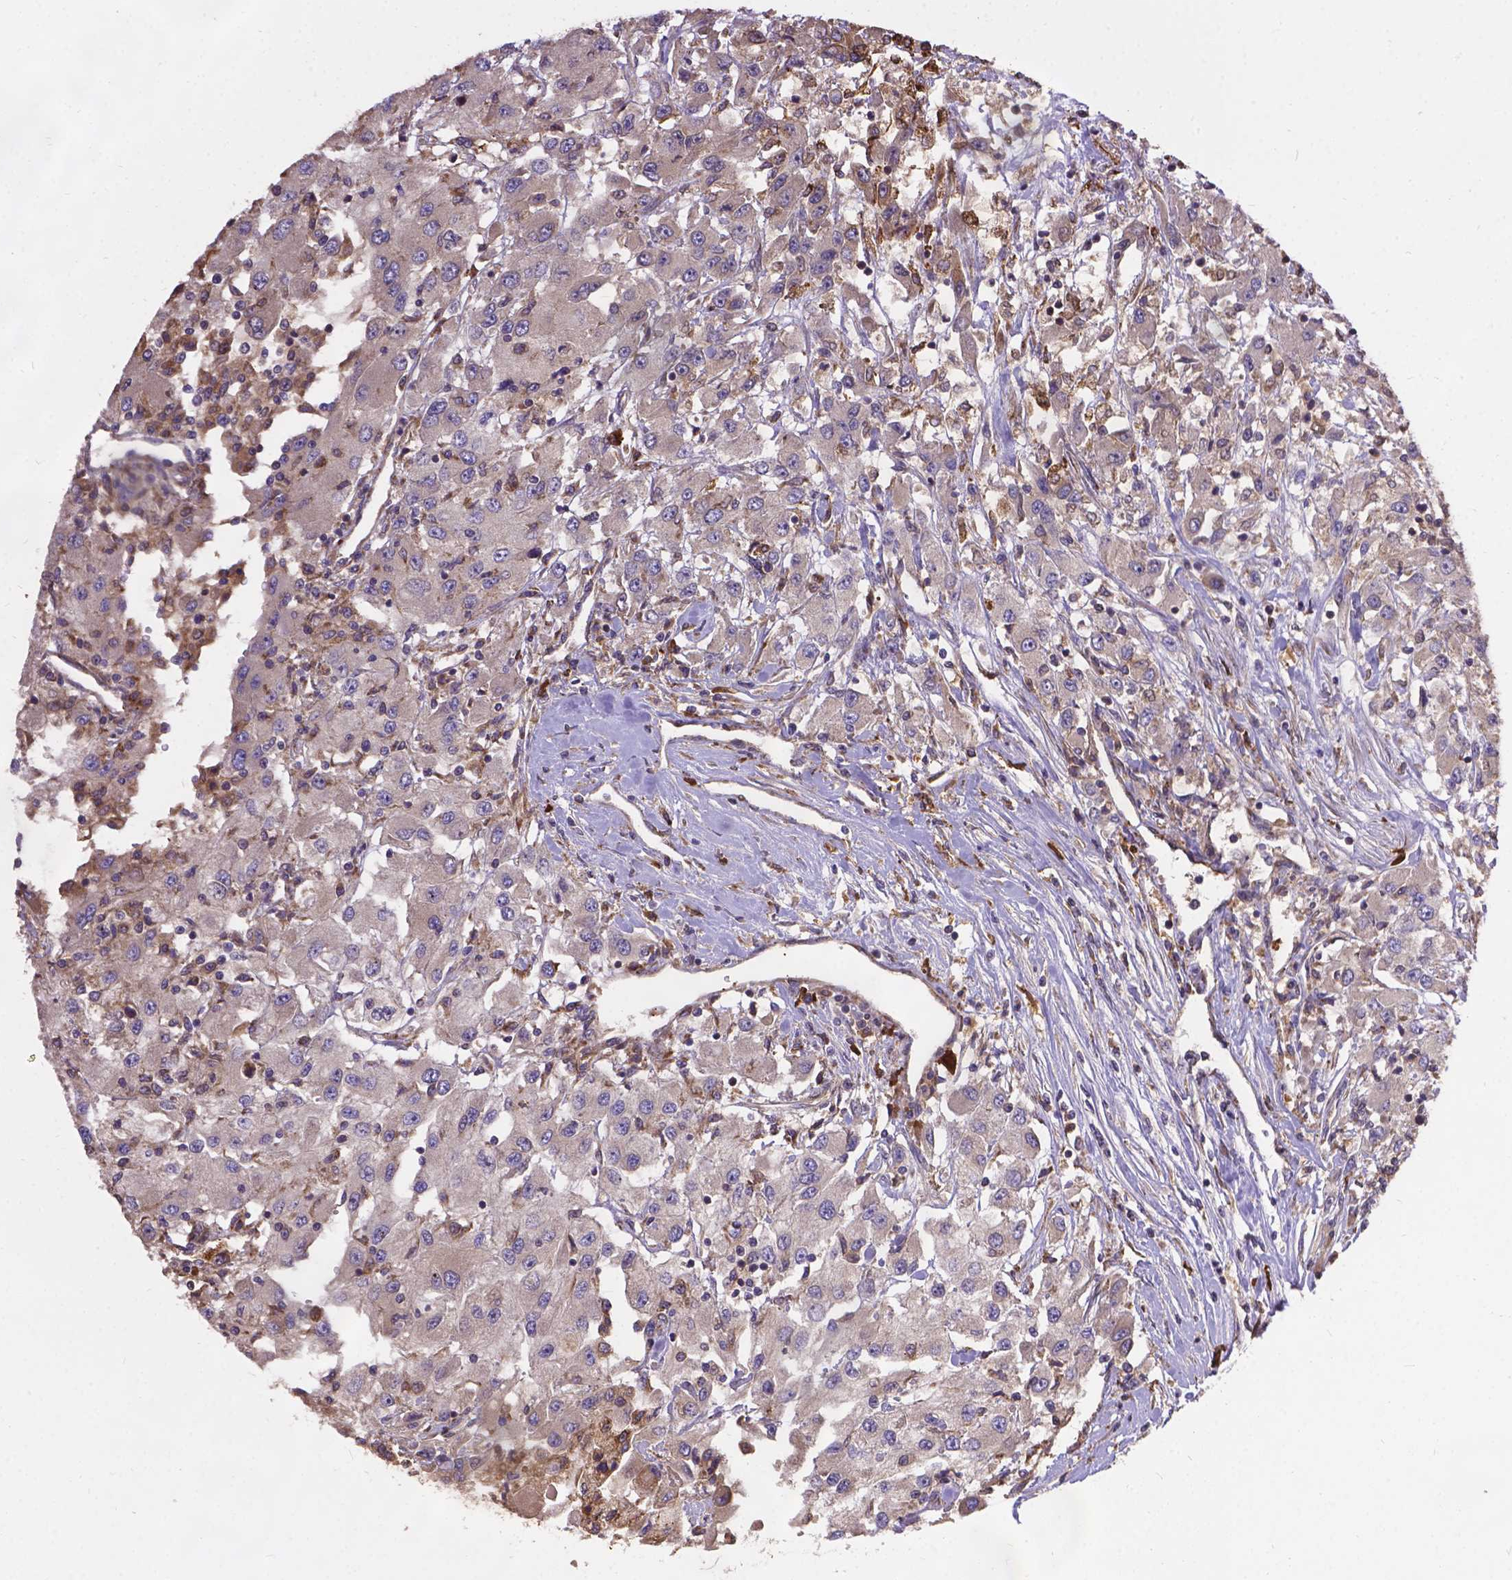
{"staining": {"intensity": "negative", "quantity": "none", "location": "none"}, "tissue": "renal cancer", "cell_type": "Tumor cells", "image_type": "cancer", "snomed": [{"axis": "morphology", "description": "Adenocarcinoma, NOS"}, {"axis": "topography", "description": "Kidney"}], "caption": "Renal cancer was stained to show a protein in brown. There is no significant staining in tumor cells. (DAB (3,3'-diaminobenzidine) IHC, high magnification).", "gene": "DENND6A", "patient": {"sex": "female", "age": 67}}